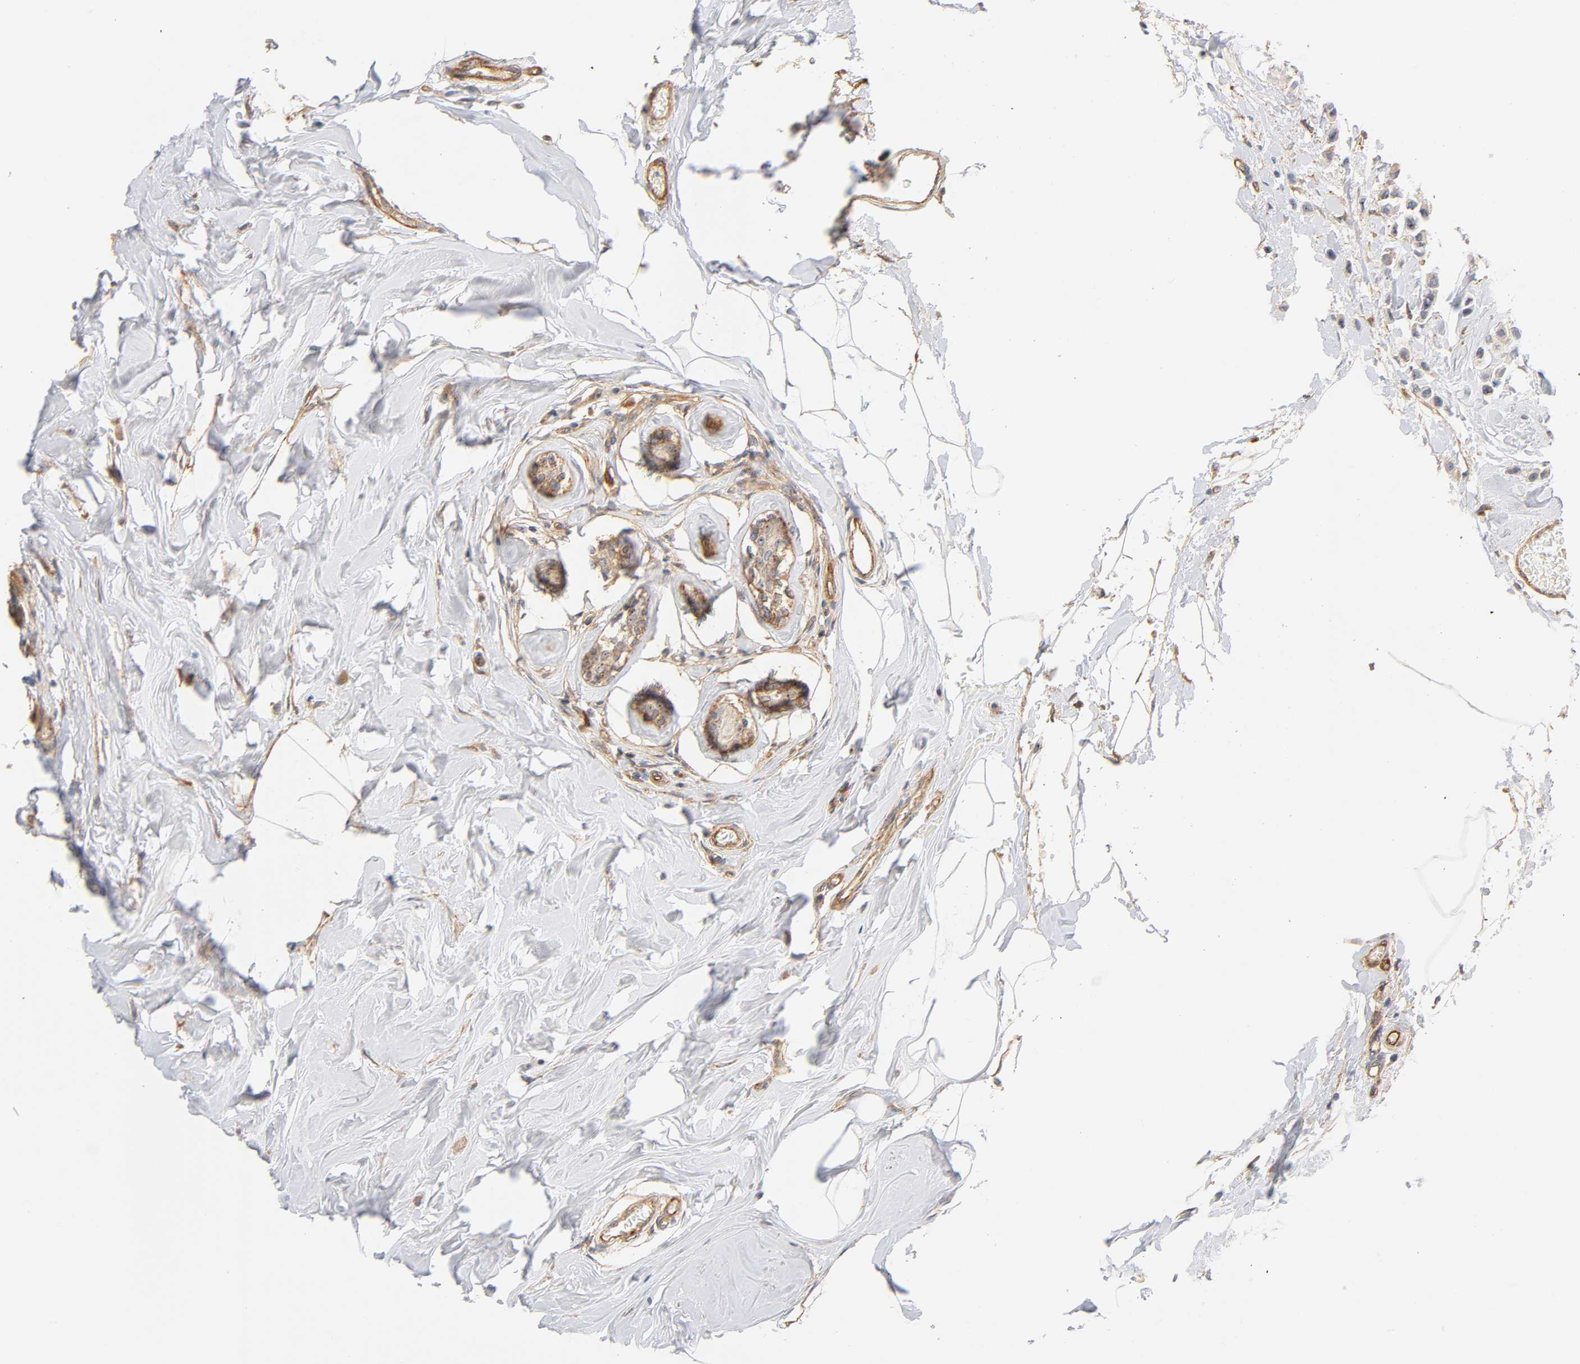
{"staining": {"intensity": "negative", "quantity": "none", "location": "none"}, "tissue": "breast cancer", "cell_type": "Tumor cells", "image_type": "cancer", "snomed": [{"axis": "morphology", "description": "Lobular carcinoma"}, {"axis": "topography", "description": "Breast"}], "caption": "Breast cancer (lobular carcinoma) was stained to show a protein in brown. There is no significant staining in tumor cells.", "gene": "PLD1", "patient": {"sex": "female", "age": 51}}